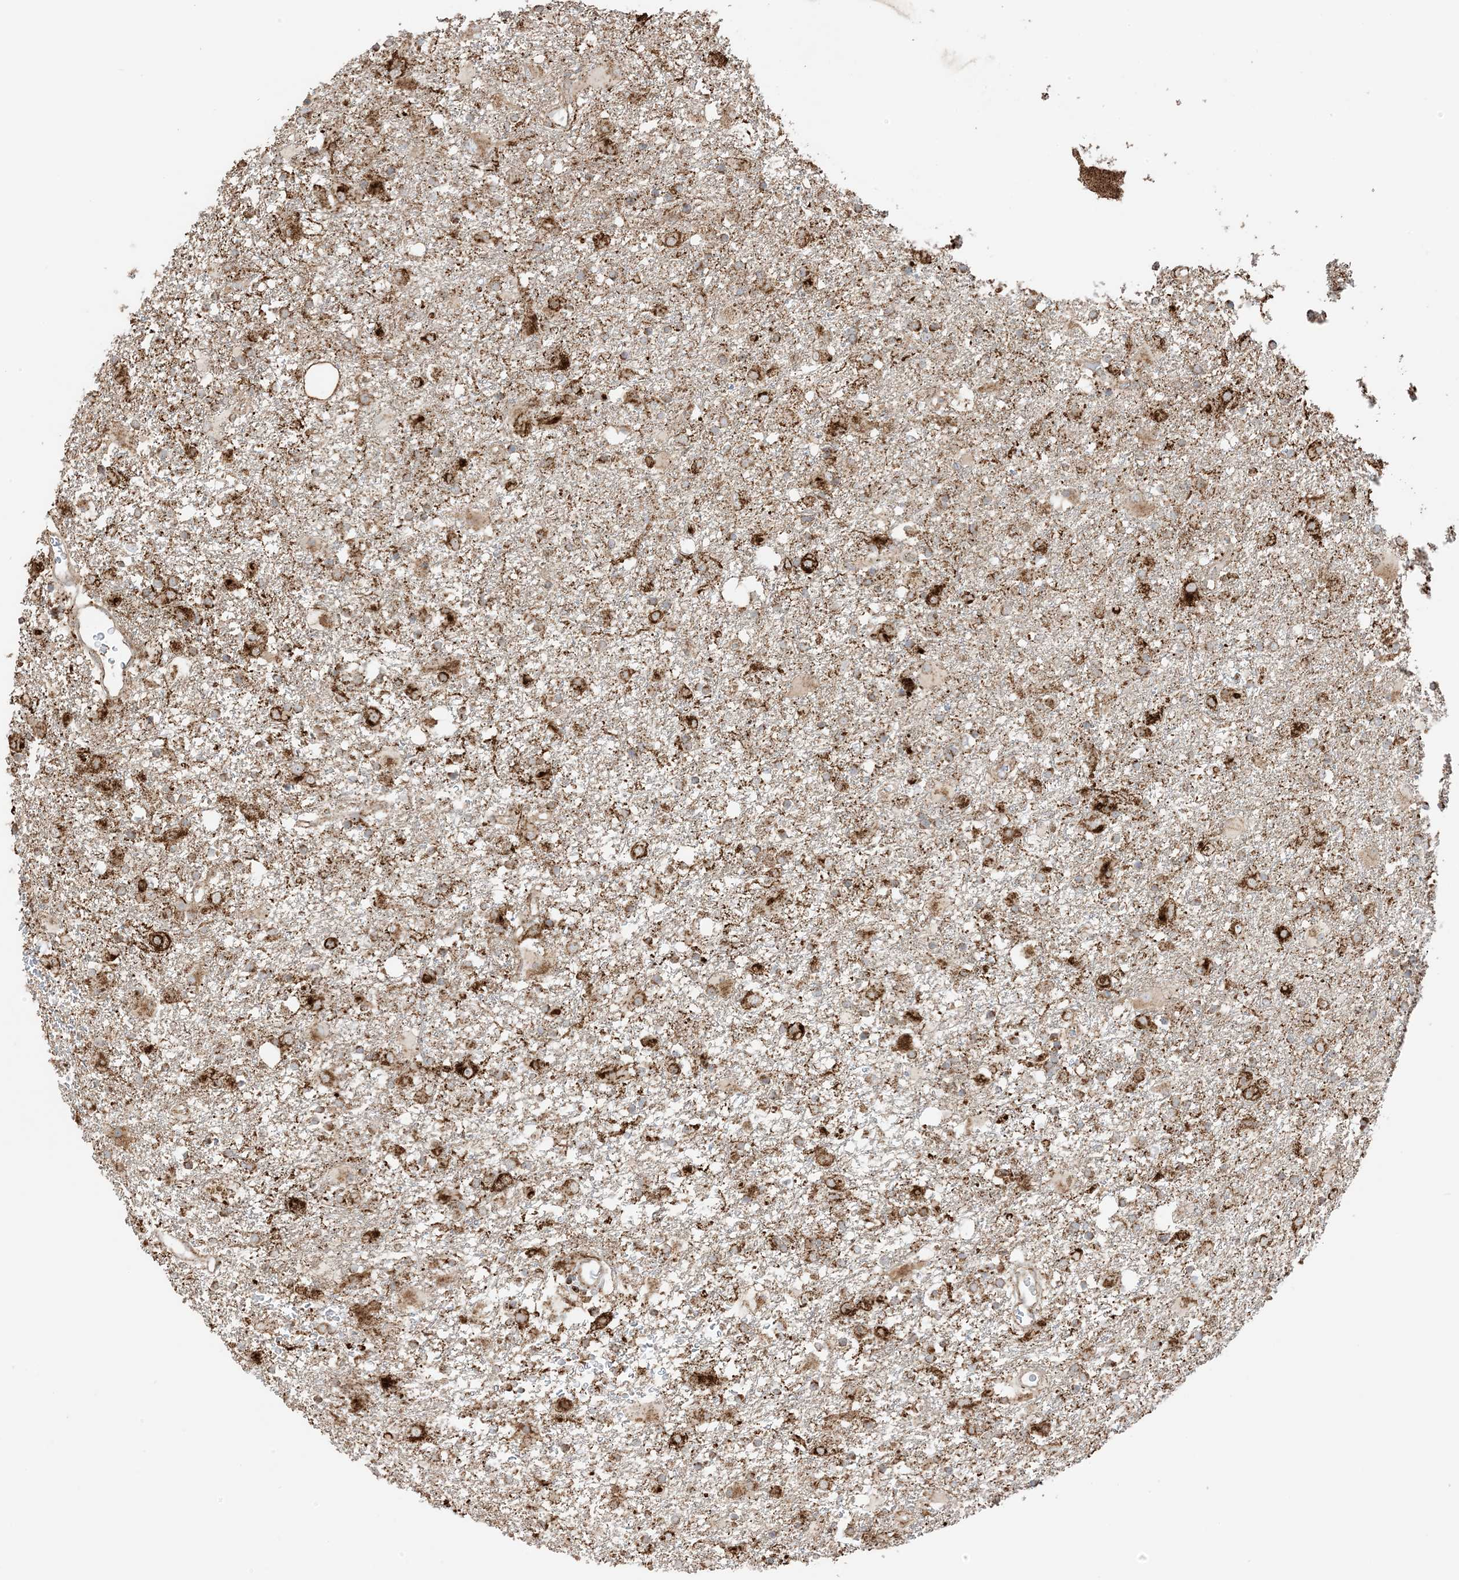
{"staining": {"intensity": "moderate", "quantity": ">75%", "location": "cytoplasmic/membranous"}, "tissue": "glioma", "cell_type": "Tumor cells", "image_type": "cancer", "snomed": [{"axis": "morphology", "description": "Glioma, malignant, Low grade"}, {"axis": "topography", "description": "Brain"}], "caption": "Malignant glioma (low-grade) was stained to show a protein in brown. There is medium levels of moderate cytoplasmic/membranous positivity in approximately >75% of tumor cells.", "gene": "N4BP3", "patient": {"sex": "male", "age": 65}}